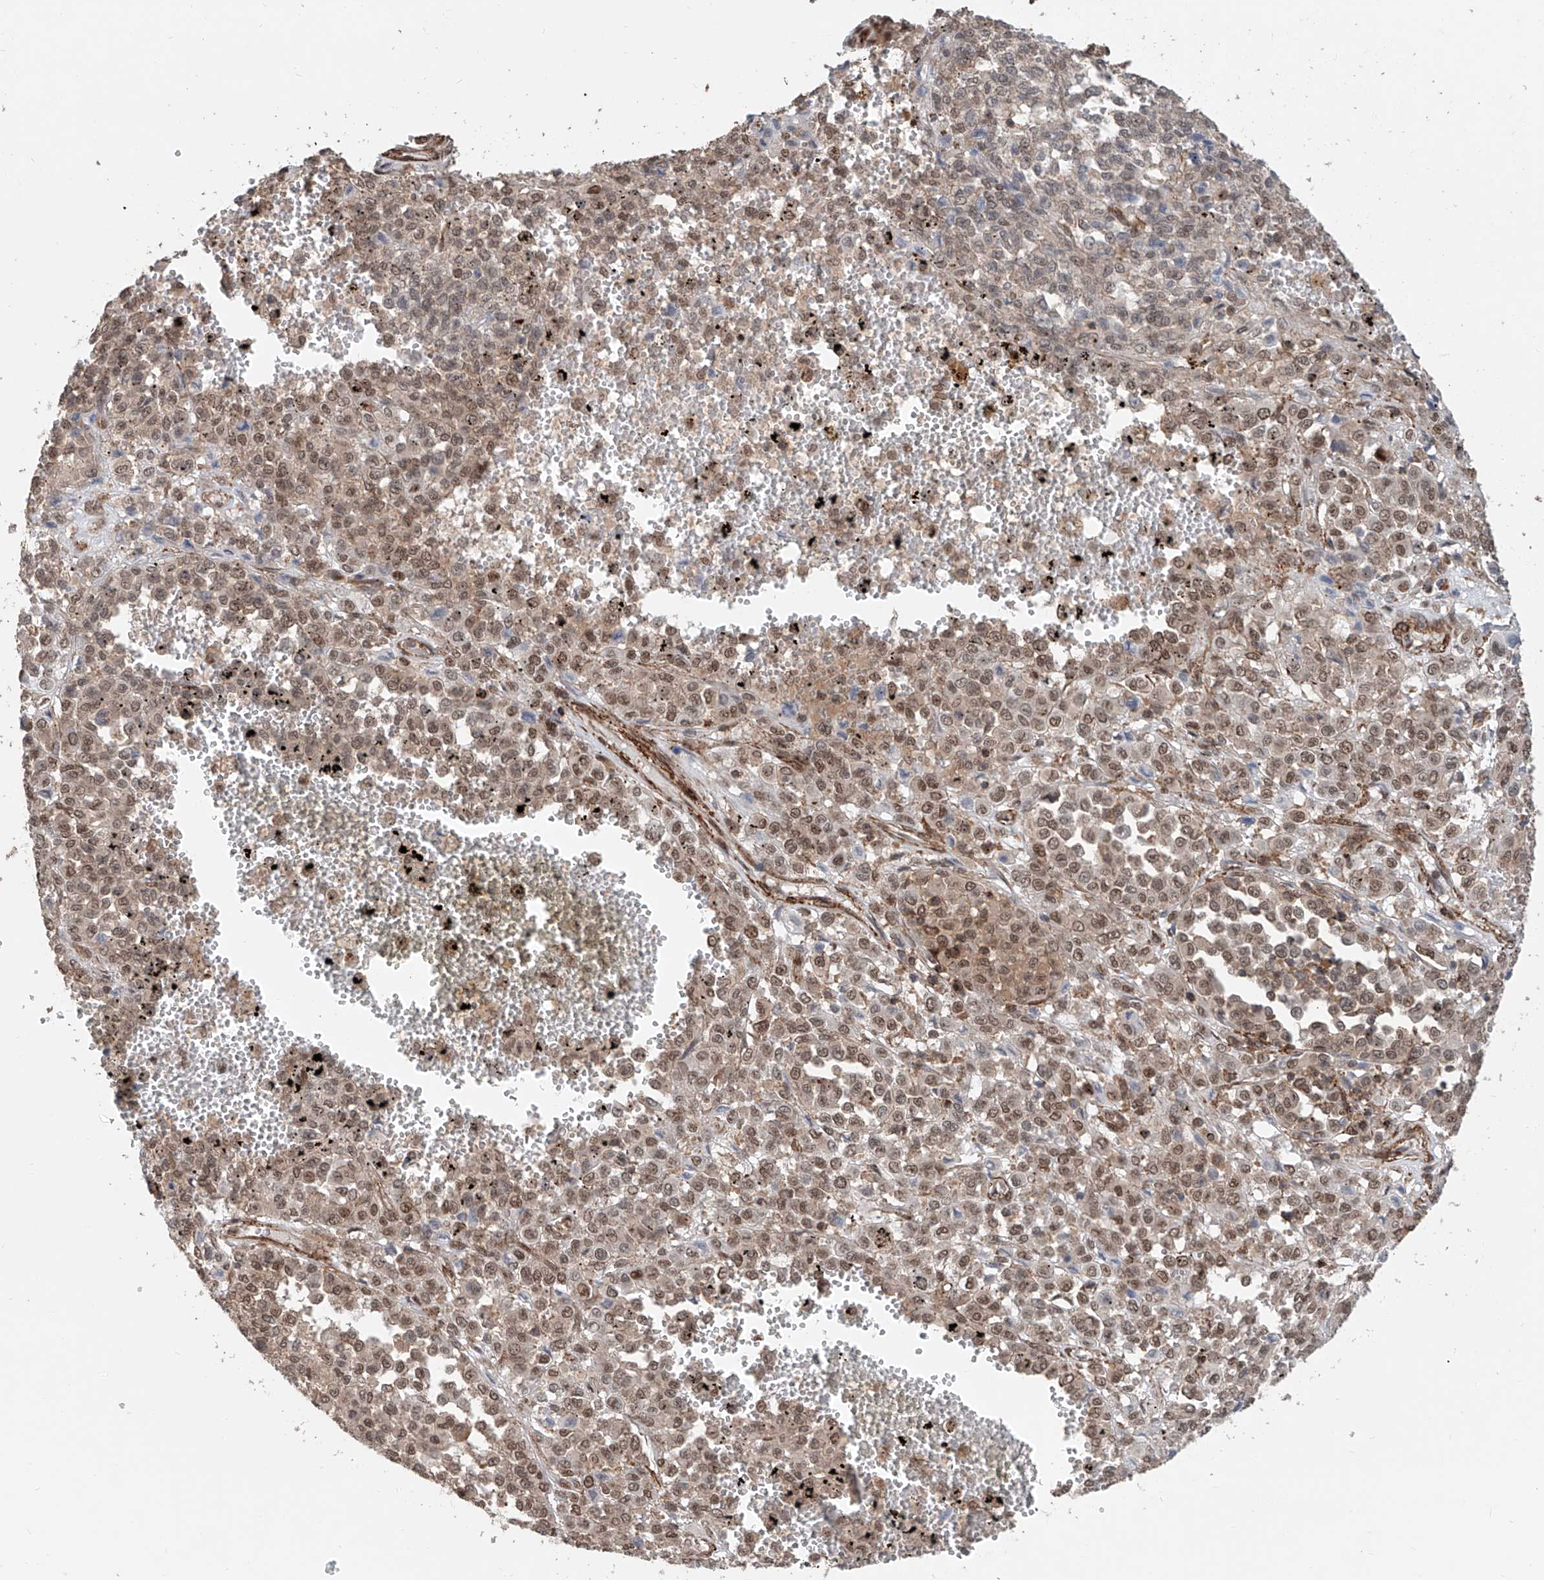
{"staining": {"intensity": "moderate", "quantity": ">75%", "location": "nuclear"}, "tissue": "melanoma", "cell_type": "Tumor cells", "image_type": "cancer", "snomed": [{"axis": "morphology", "description": "Malignant melanoma, Metastatic site"}, {"axis": "topography", "description": "Pancreas"}], "caption": "Protein analysis of malignant melanoma (metastatic site) tissue demonstrates moderate nuclear positivity in approximately >75% of tumor cells.", "gene": "SDE2", "patient": {"sex": "female", "age": 30}}